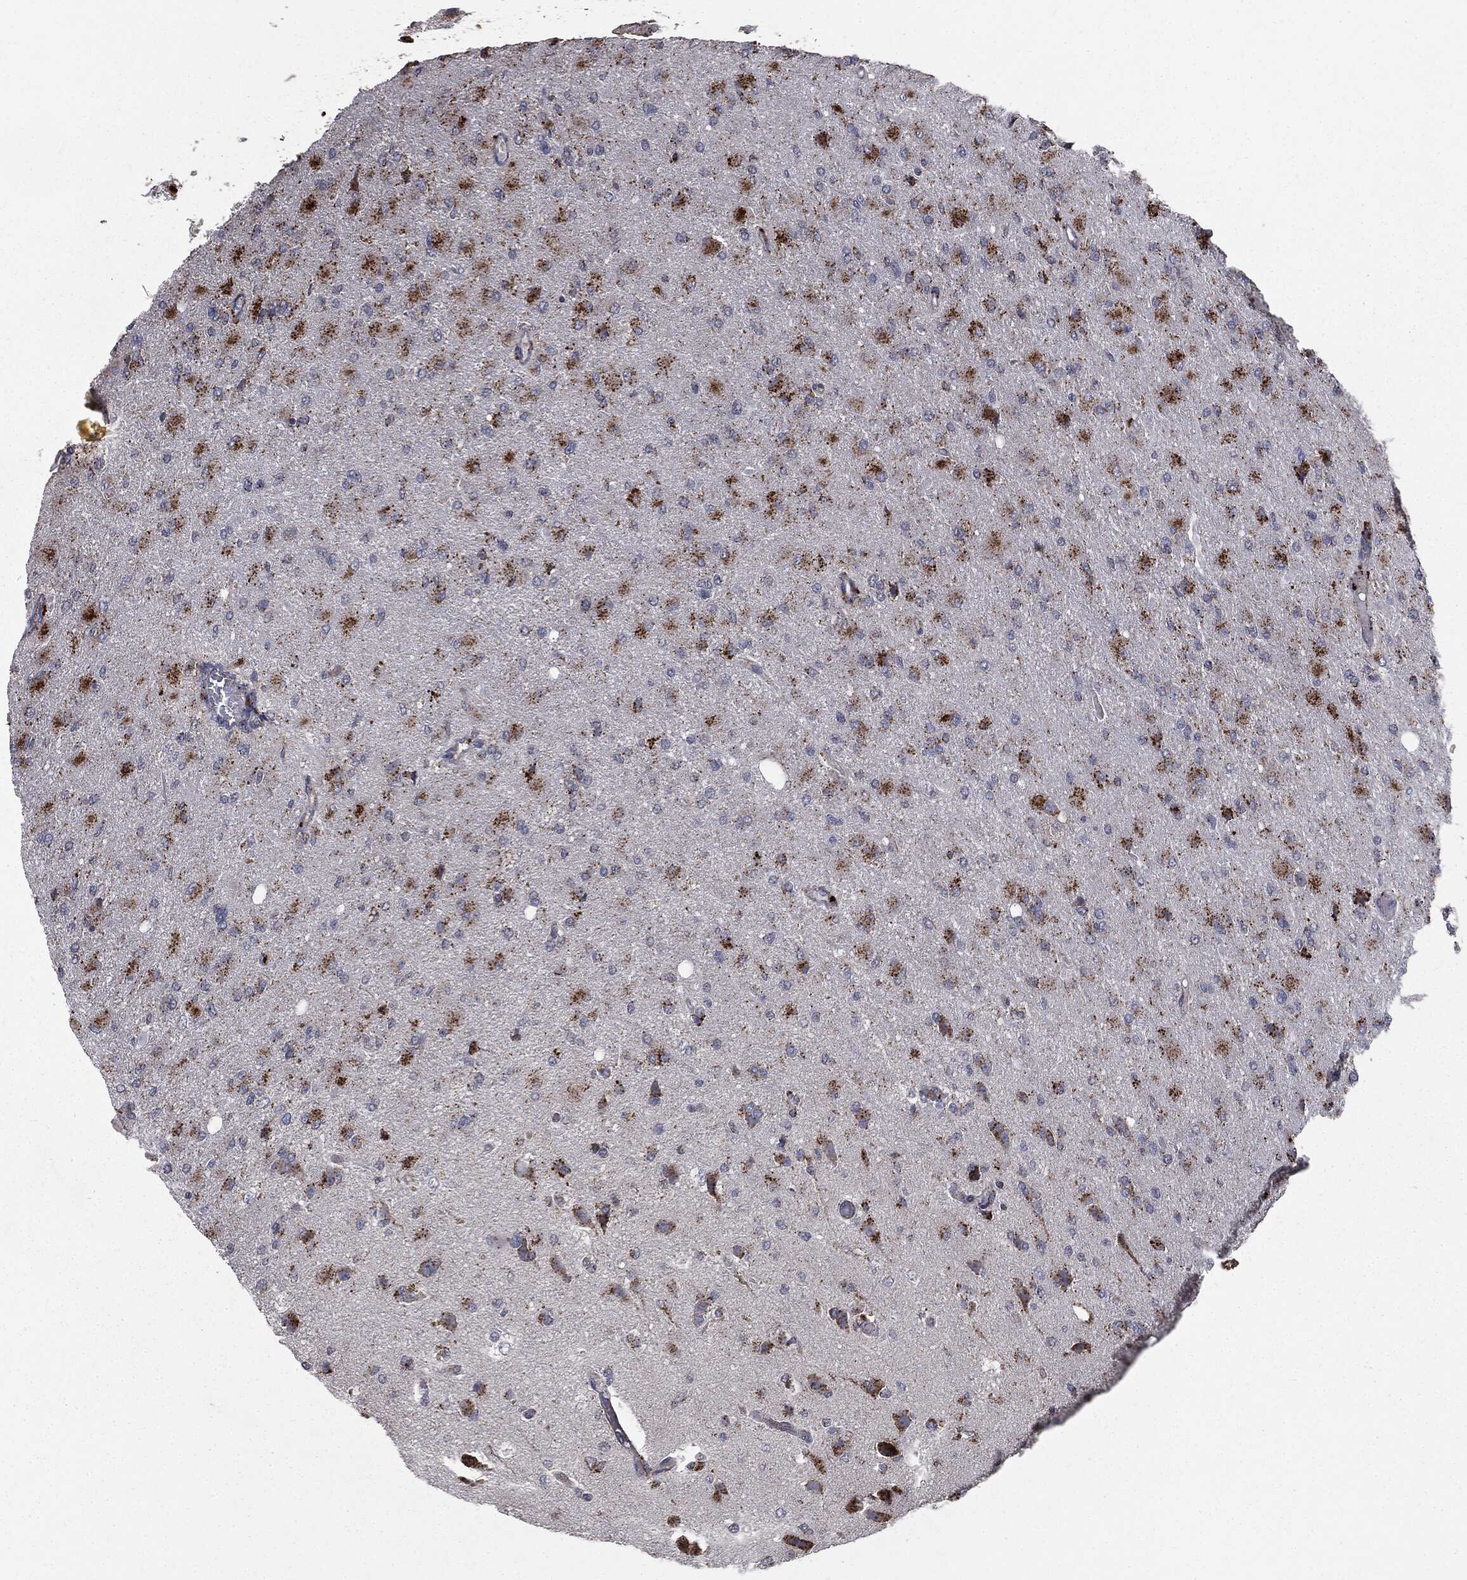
{"staining": {"intensity": "strong", "quantity": "25%-75%", "location": "cytoplasmic/membranous"}, "tissue": "glioma", "cell_type": "Tumor cells", "image_type": "cancer", "snomed": [{"axis": "morphology", "description": "Glioma, malignant, High grade"}, {"axis": "topography", "description": "Cerebral cortex"}], "caption": "A photomicrograph showing strong cytoplasmic/membranous expression in about 25%-75% of tumor cells in malignant glioma (high-grade), as visualized by brown immunohistochemical staining.", "gene": "CTSA", "patient": {"sex": "female", "age": 36}}